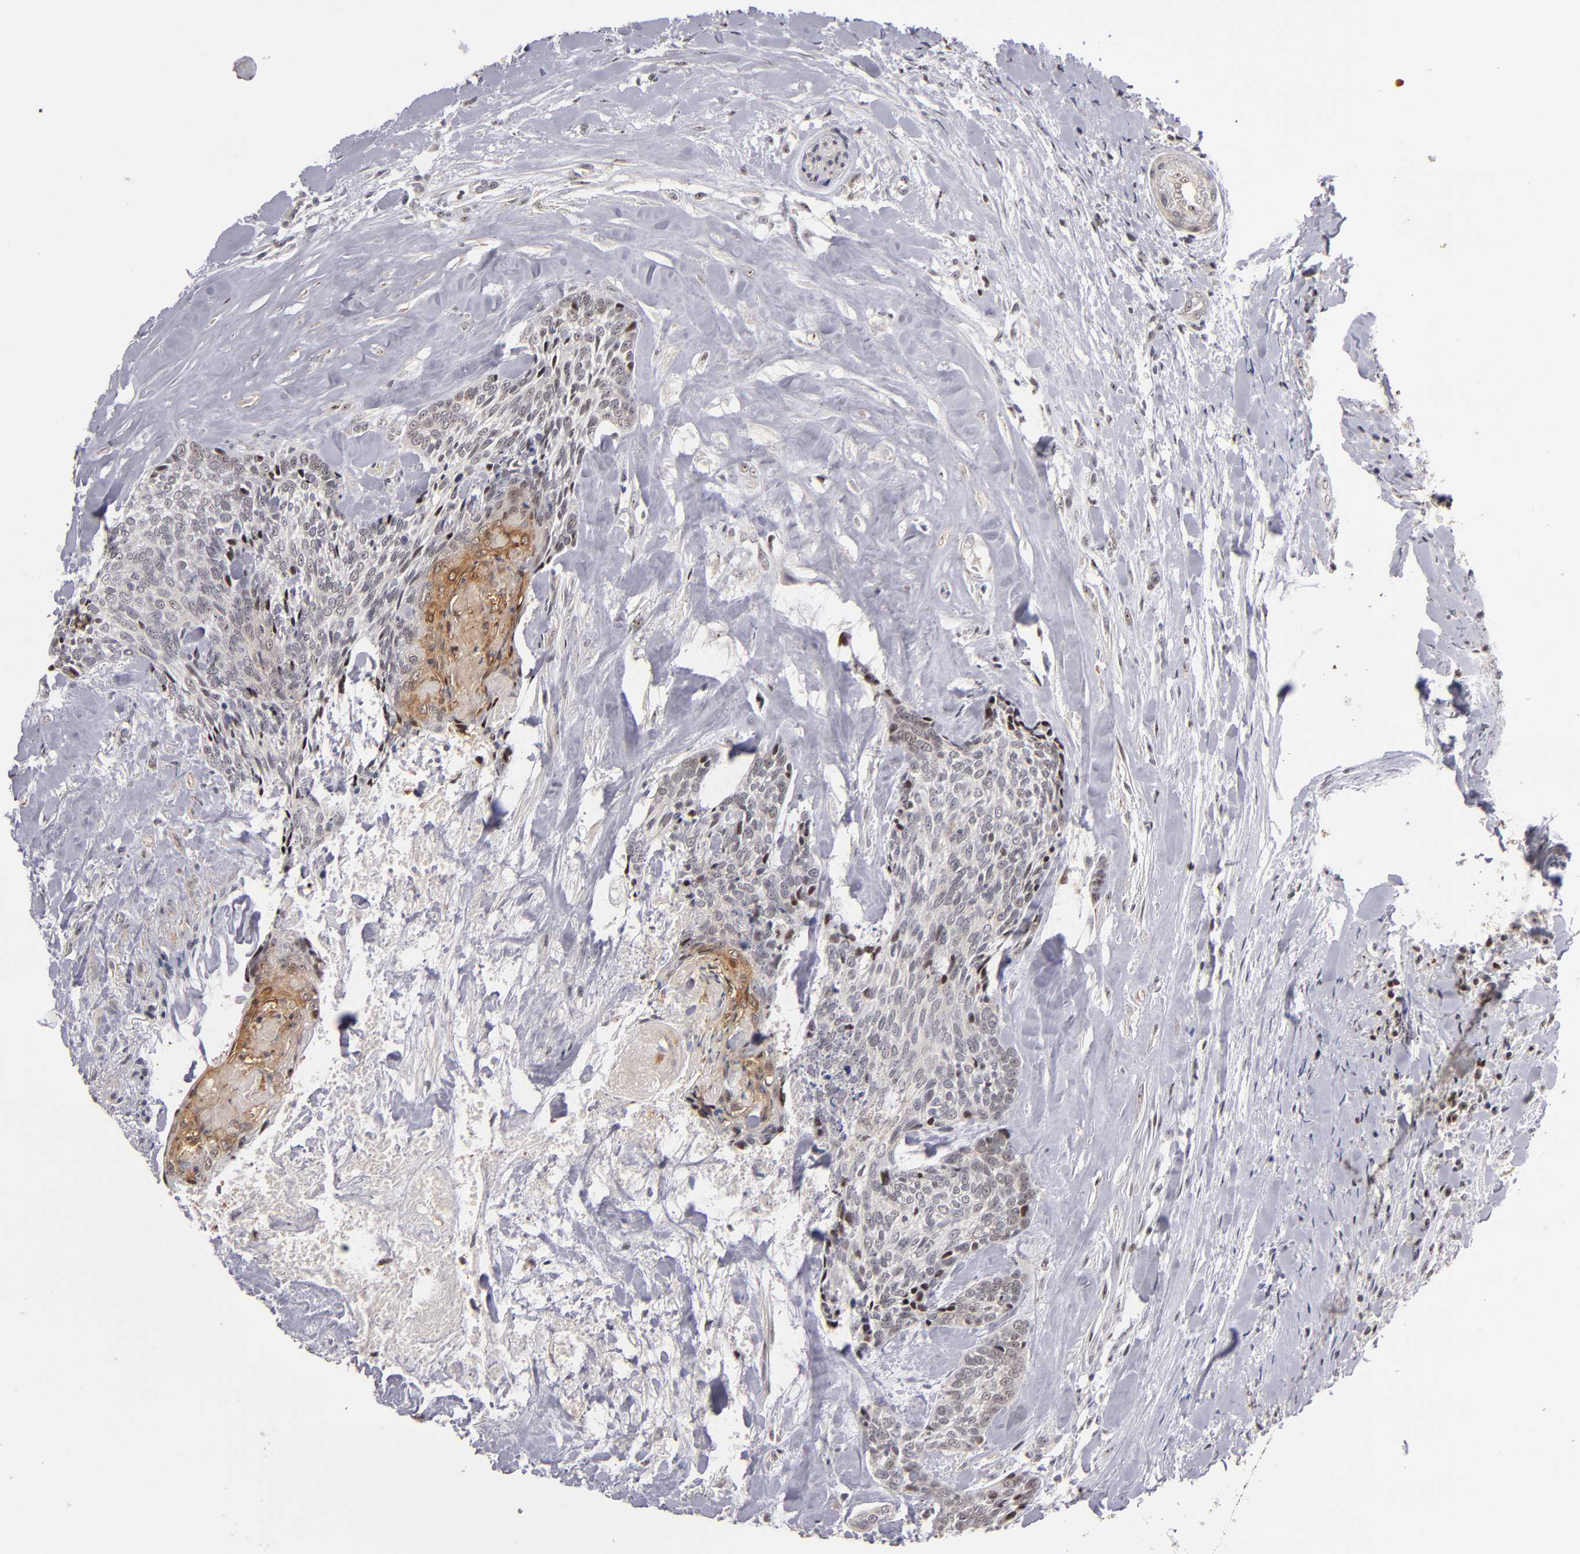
{"staining": {"intensity": "moderate", "quantity": "<25%", "location": "cytoplasmic/membranous,nuclear"}, "tissue": "head and neck cancer", "cell_type": "Tumor cells", "image_type": "cancer", "snomed": [{"axis": "morphology", "description": "Squamous cell carcinoma, NOS"}, {"axis": "topography", "description": "Salivary gland"}, {"axis": "topography", "description": "Head-Neck"}], "caption": "The immunohistochemical stain shows moderate cytoplasmic/membranous and nuclear expression in tumor cells of head and neck cancer (squamous cell carcinoma) tissue. Using DAB (brown) and hematoxylin (blue) stains, captured at high magnification using brightfield microscopy.", "gene": "PCNX4", "patient": {"sex": "male", "age": 70}}